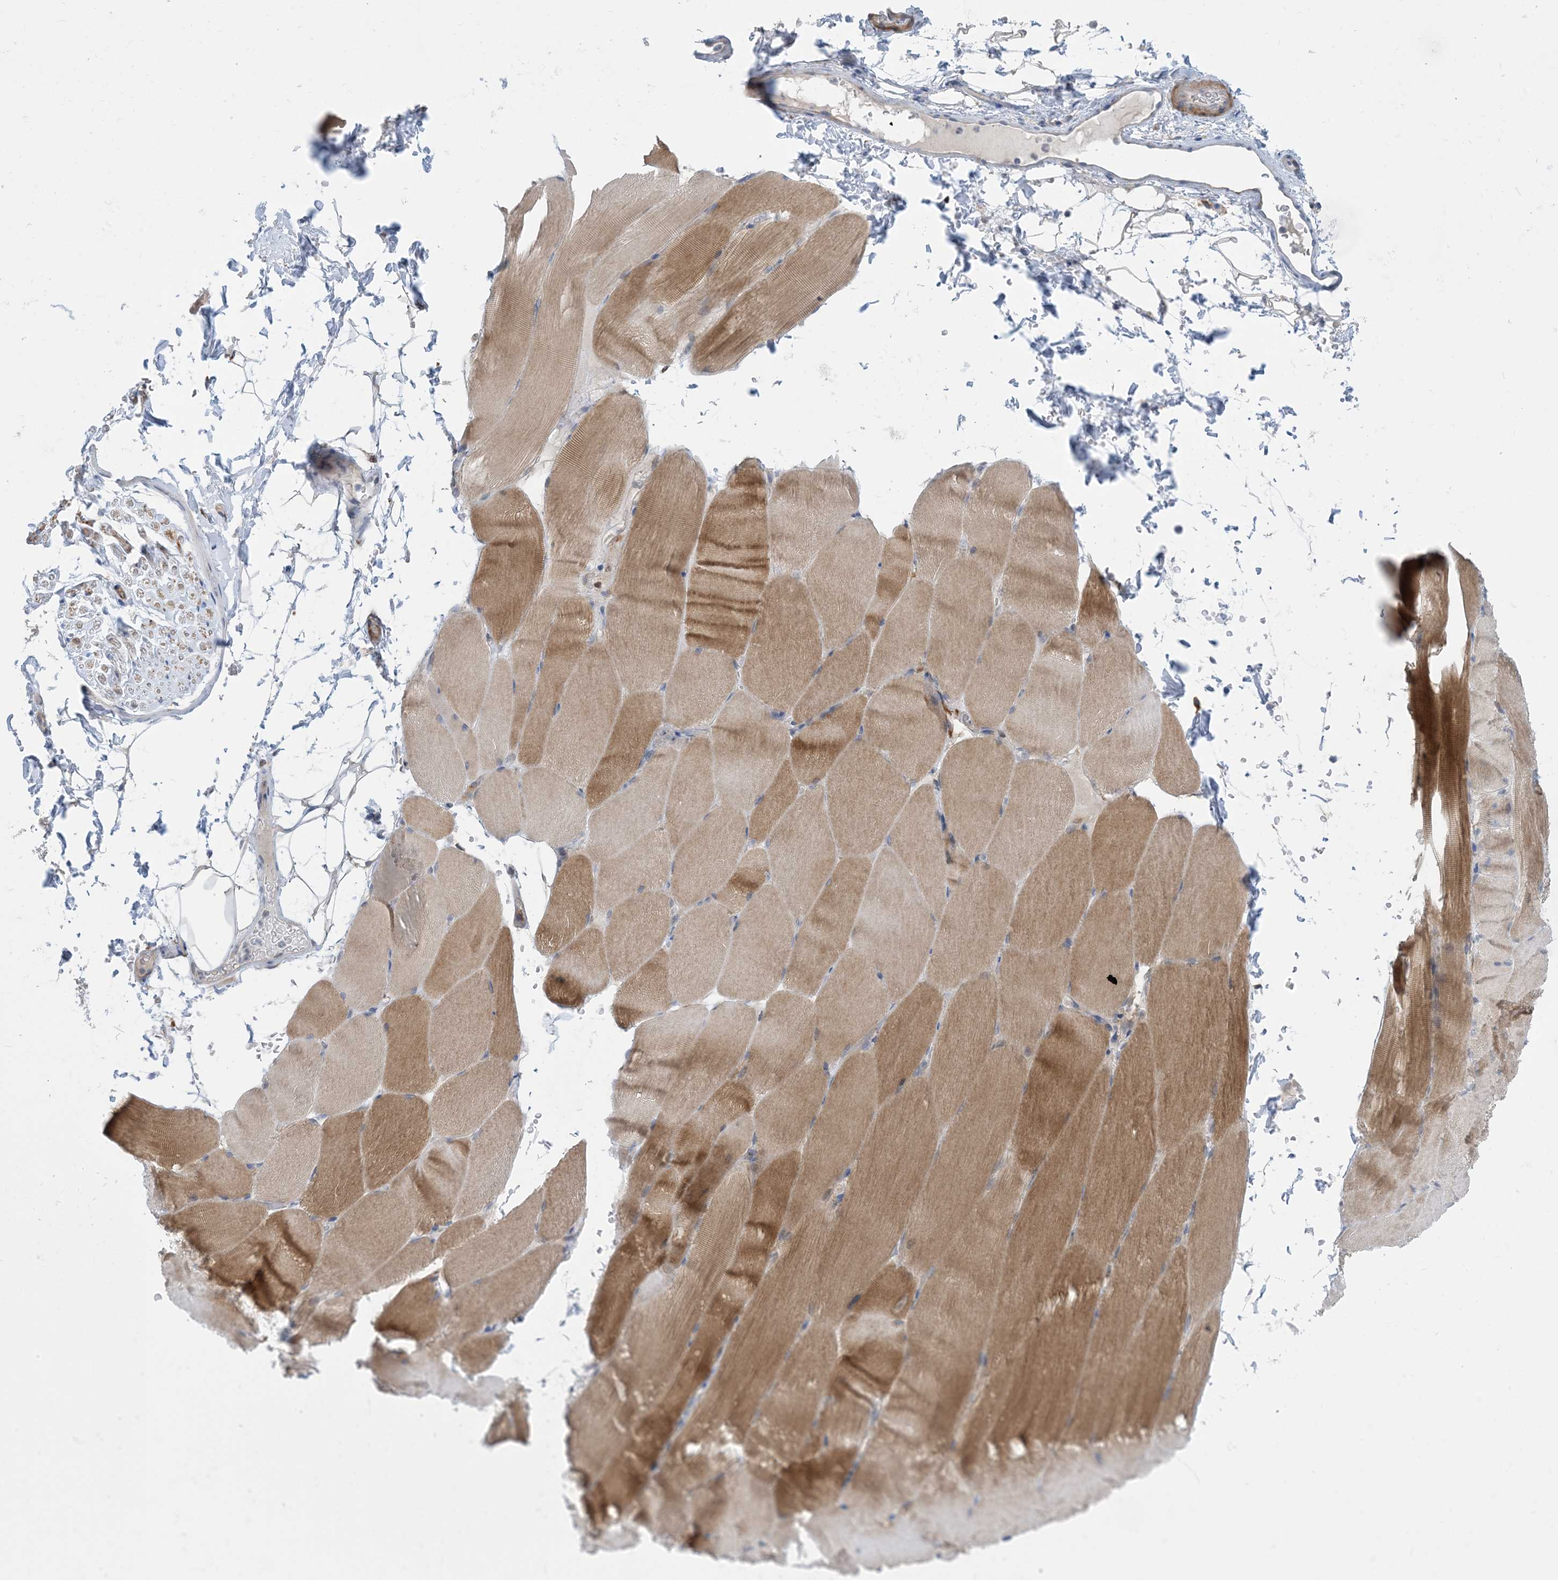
{"staining": {"intensity": "moderate", "quantity": ">75%", "location": "cytoplasmic/membranous"}, "tissue": "skeletal muscle", "cell_type": "Myocytes", "image_type": "normal", "snomed": [{"axis": "morphology", "description": "Normal tissue, NOS"}, {"axis": "topography", "description": "Skeletal muscle"}, {"axis": "topography", "description": "Parathyroid gland"}], "caption": "The immunohistochemical stain labels moderate cytoplasmic/membranous expression in myocytes of unremarkable skeletal muscle.", "gene": "EIF2A", "patient": {"sex": "female", "age": 37}}